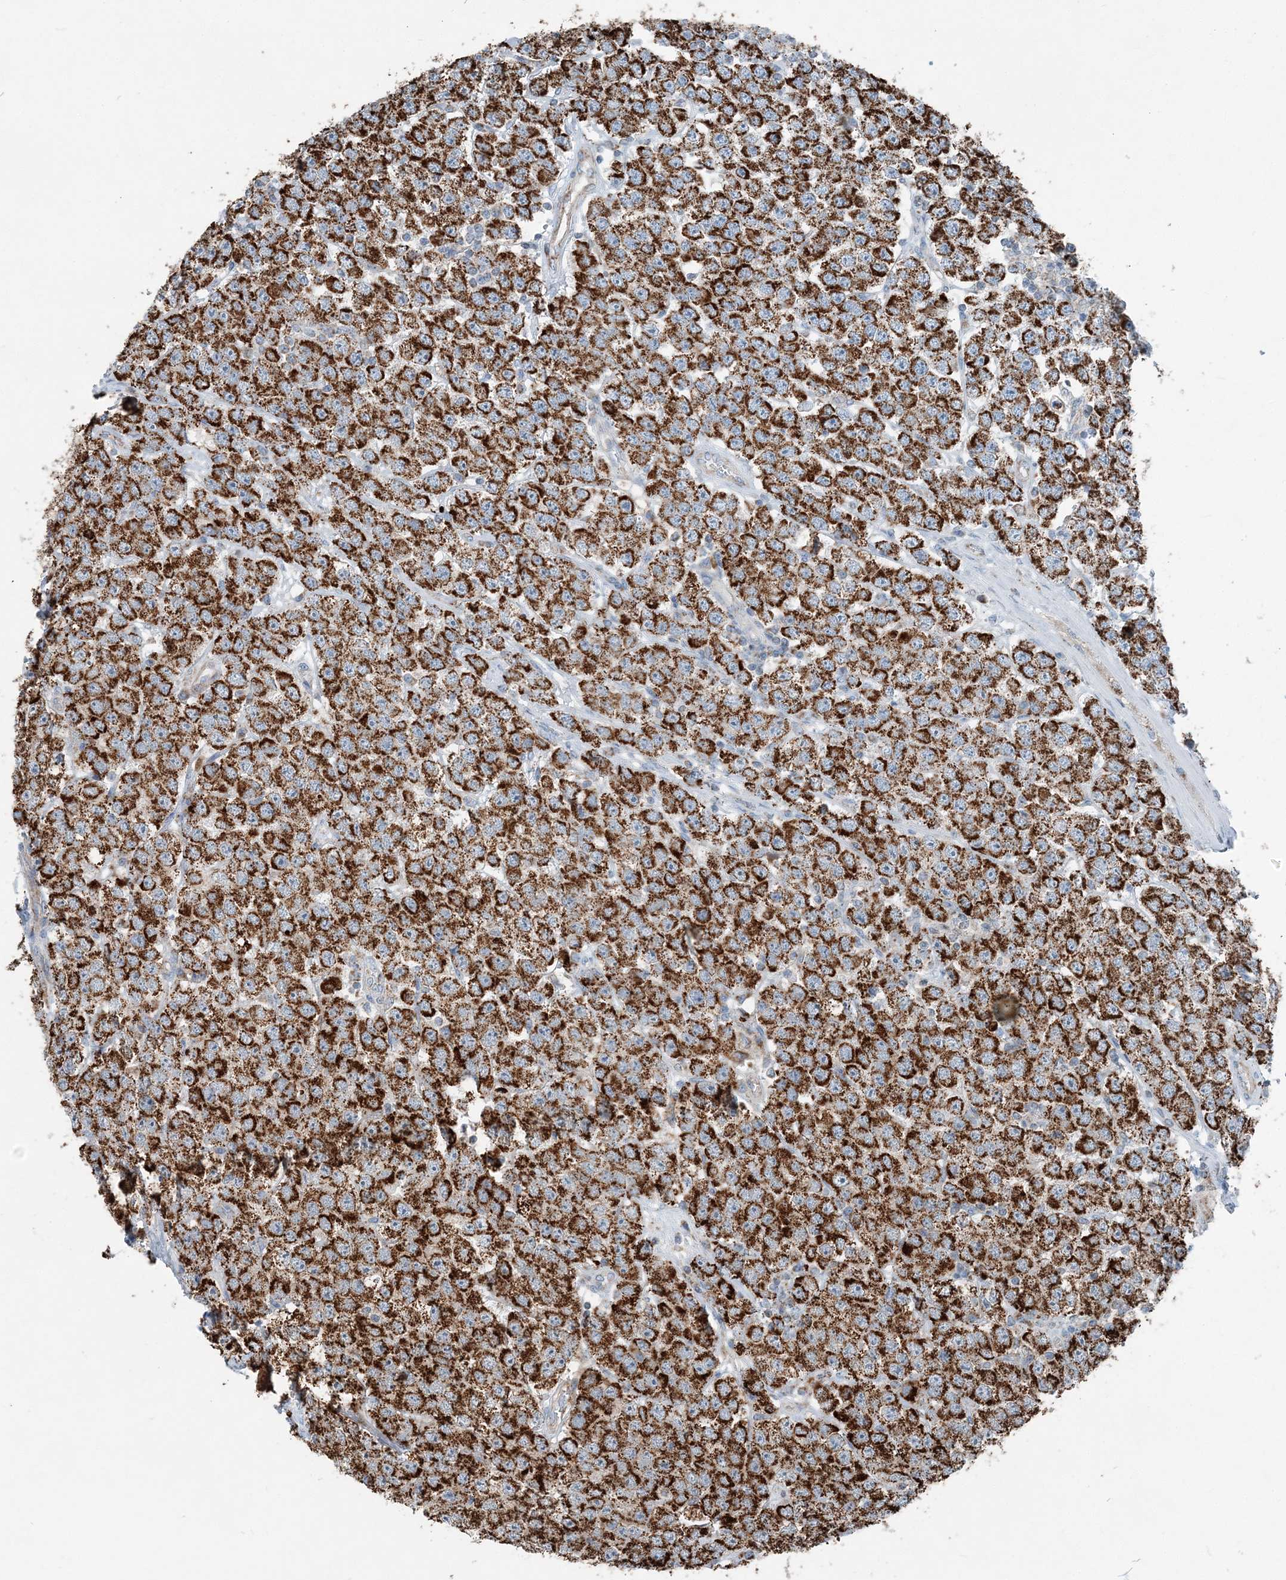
{"staining": {"intensity": "strong", "quantity": ">75%", "location": "cytoplasmic/membranous"}, "tissue": "testis cancer", "cell_type": "Tumor cells", "image_type": "cancer", "snomed": [{"axis": "morphology", "description": "Seminoma, NOS"}, {"axis": "topography", "description": "Testis"}], "caption": "The histopathology image demonstrates immunohistochemical staining of testis seminoma. There is strong cytoplasmic/membranous positivity is identified in about >75% of tumor cells.", "gene": "INTU", "patient": {"sex": "male", "age": 28}}